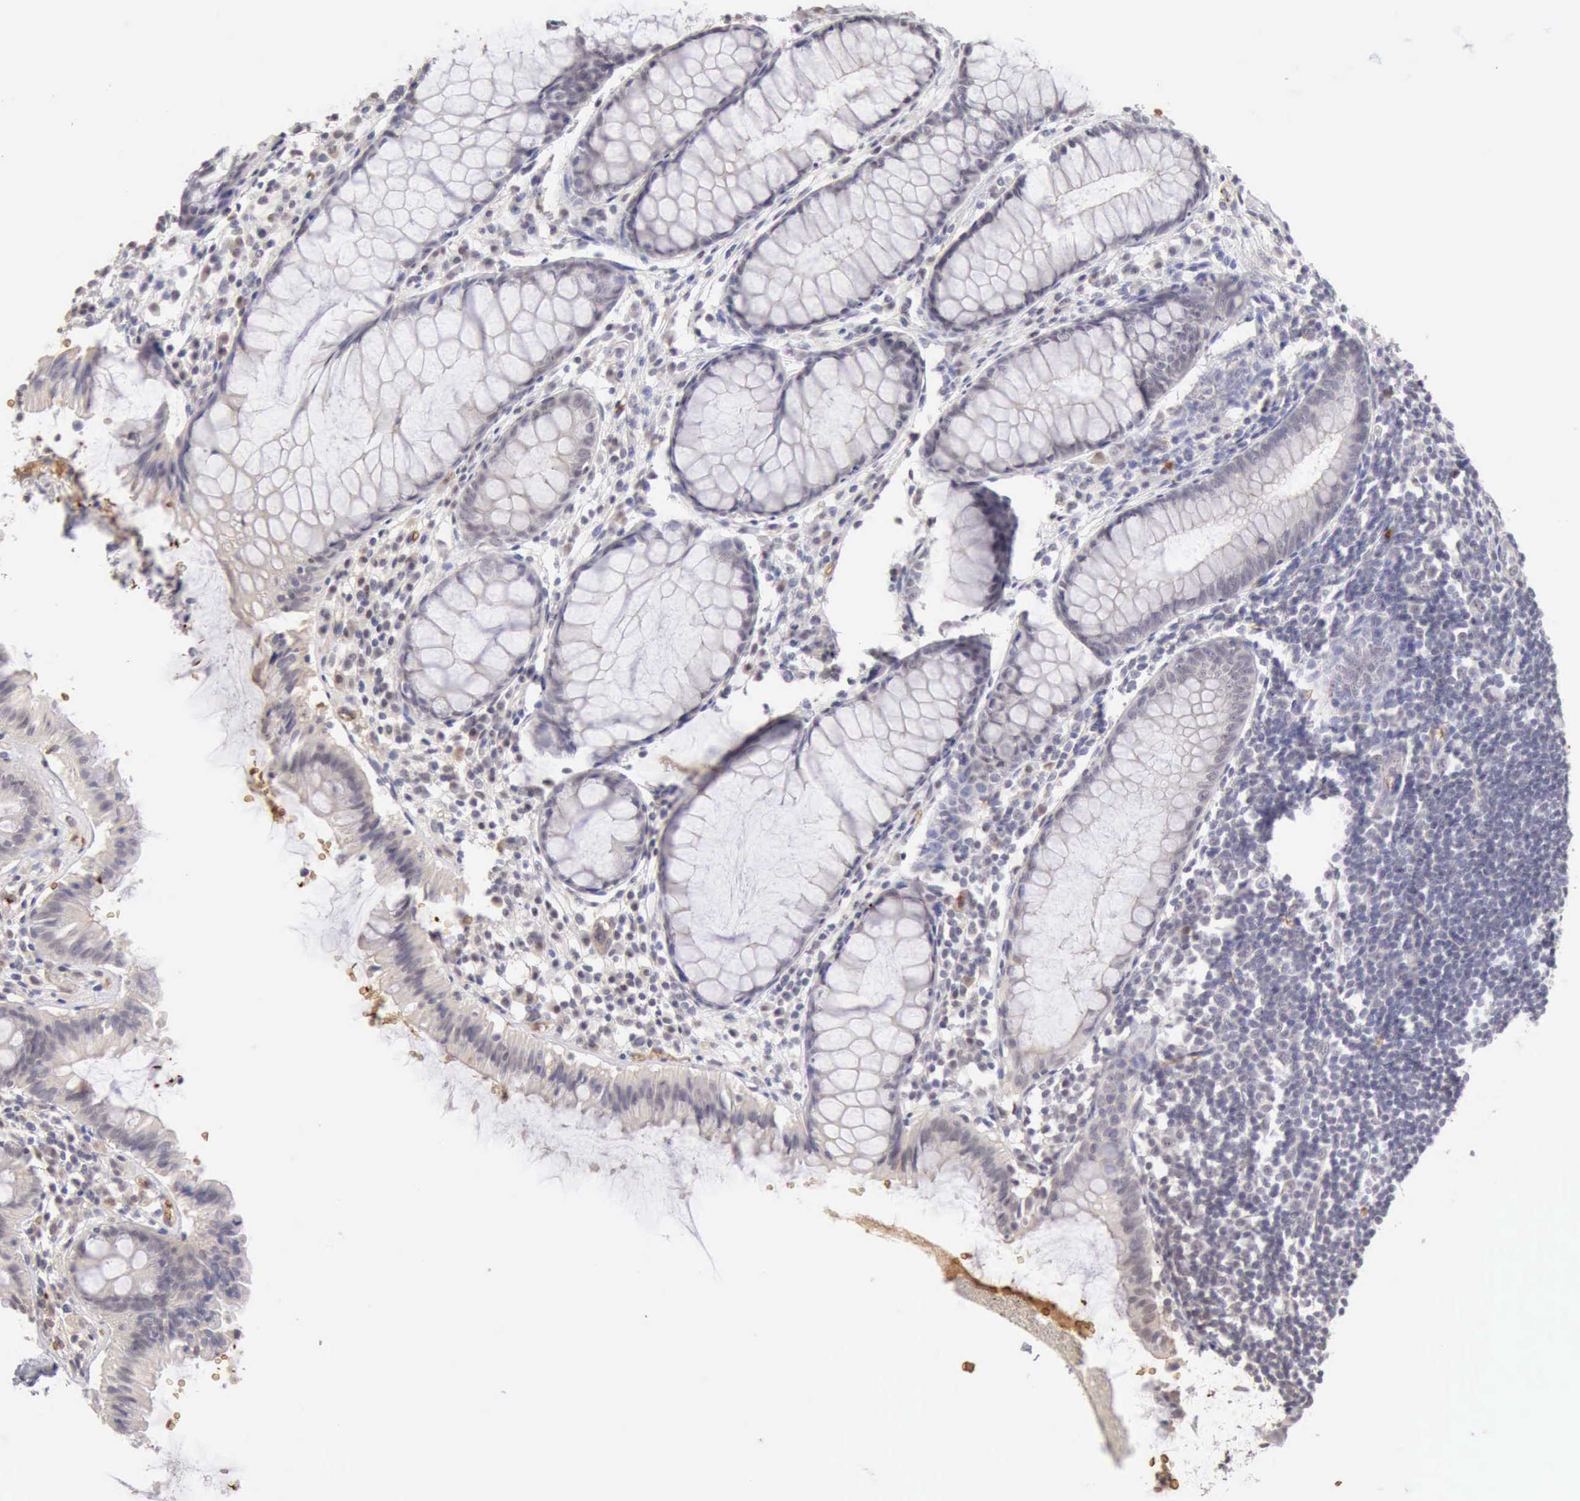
{"staining": {"intensity": "negative", "quantity": "none", "location": "none"}, "tissue": "rectum", "cell_type": "Glandular cells", "image_type": "normal", "snomed": [{"axis": "morphology", "description": "Normal tissue, NOS"}, {"axis": "topography", "description": "Rectum"}], "caption": "The photomicrograph displays no staining of glandular cells in normal rectum. (Brightfield microscopy of DAB (3,3'-diaminobenzidine) IHC at high magnification).", "gene": "CFI", "patient": {"sex": "female", "age": 66}}